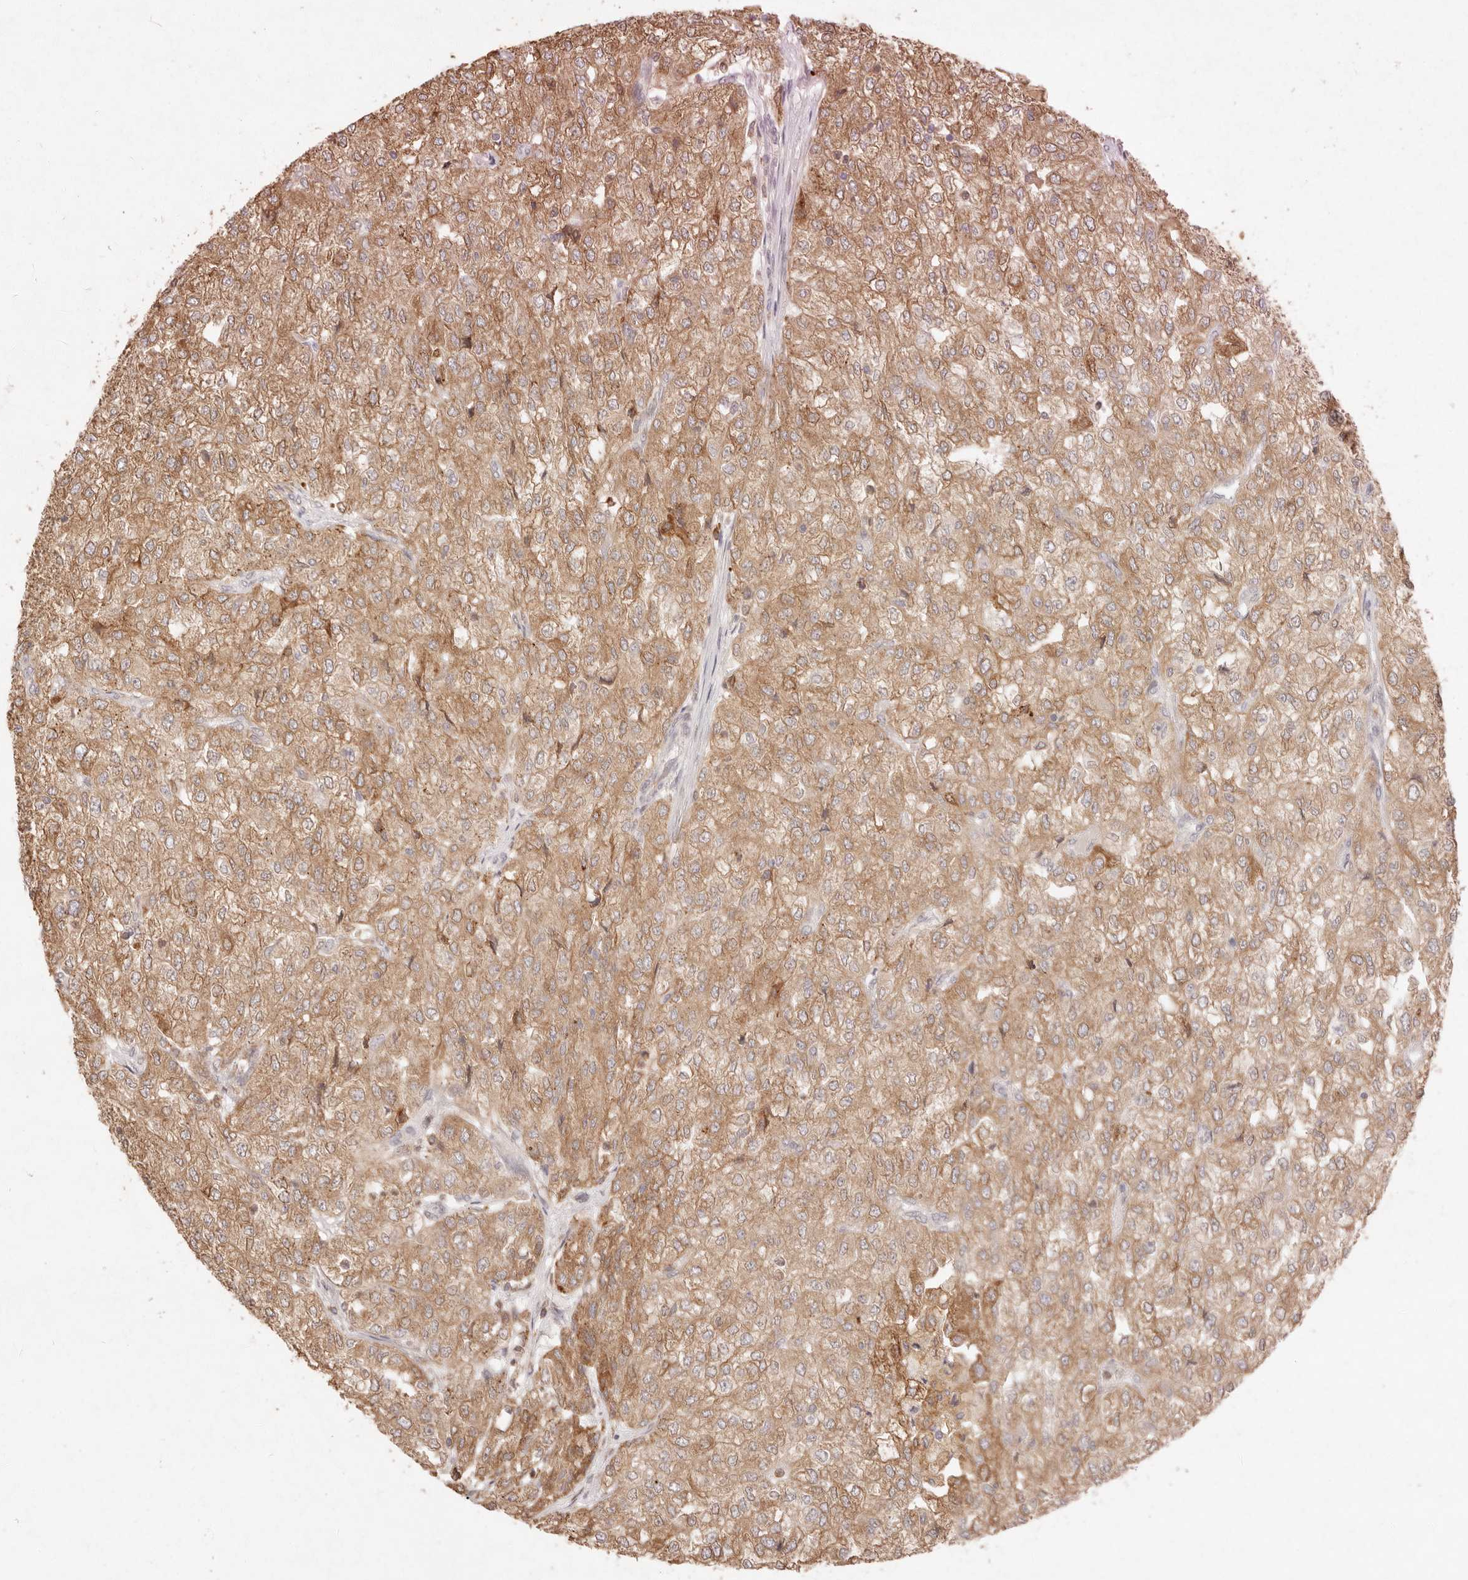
{"staining": {"intensity": "moderate", "quantity": ">75%", "location": "cytoplasmic/membranous"}, "tissue": "renal cancer", "cell_type": "Tumor cells", "image_type": "cancer", "snomed": [{"axis": "morphology", "description": "Adenocarcinoma, NOS"}, {"axis": "topography", "description": "Kidney"}], "caption": "A brown stain highlights moderate cytoplasmic/membranous positivity of a protein in human renal cancer tumor cells. Nuclei are stained in blue.", "gene": "C1orf127", "patient": {"sex": "female", "age": 54}}